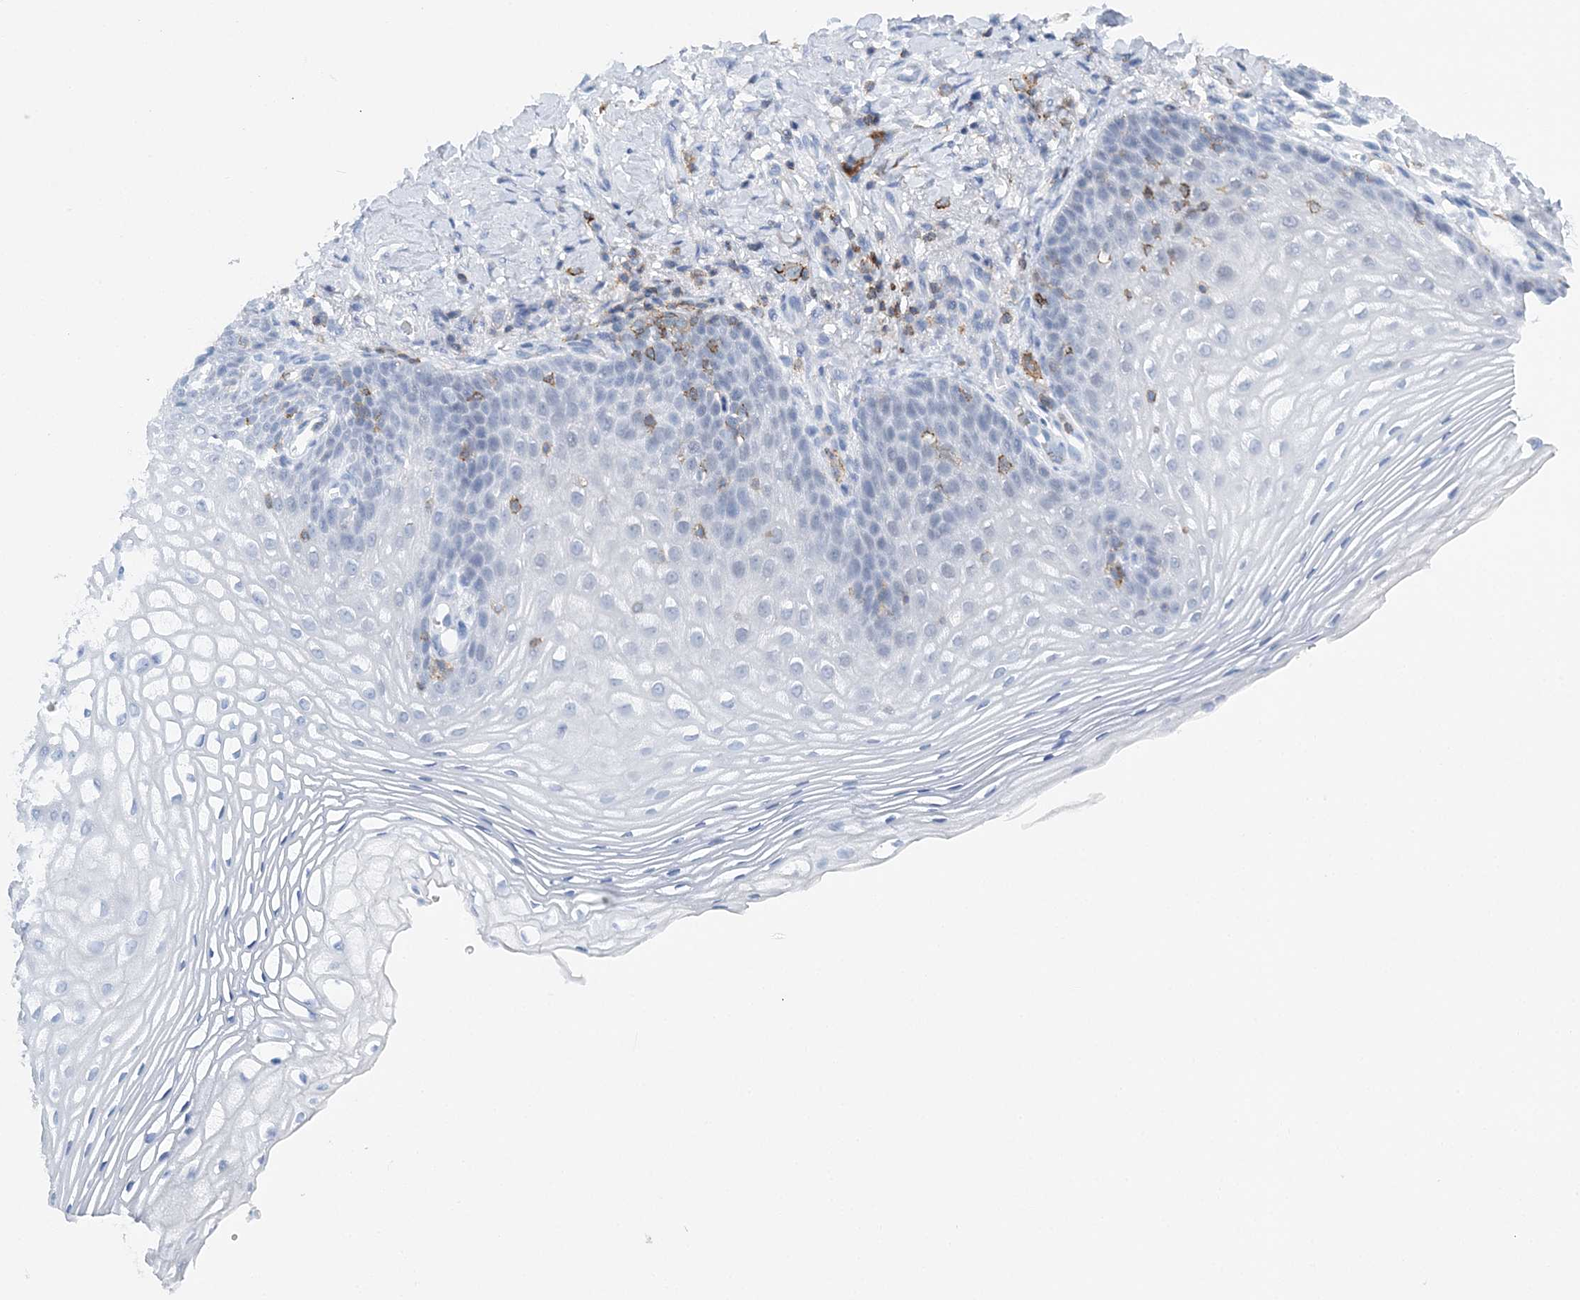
{"staining": {"intensity": "negative", "quantity": "none", "location": "none"}, "tissue": "vagina", "cell_type": "Squamous epithelial cells", "image_type": "normal", "snomed": [{"axis": "morphology", "description": "Normal tissue, NOS"}, {"axis": "topography", "description": "Vagina"}], "caption": "Protein analysis of benign vagina reveals no significant positivity in squamous epithelial cells.", "gene": "PRMT9", "patient": {"sex": "female", "age": 60}}